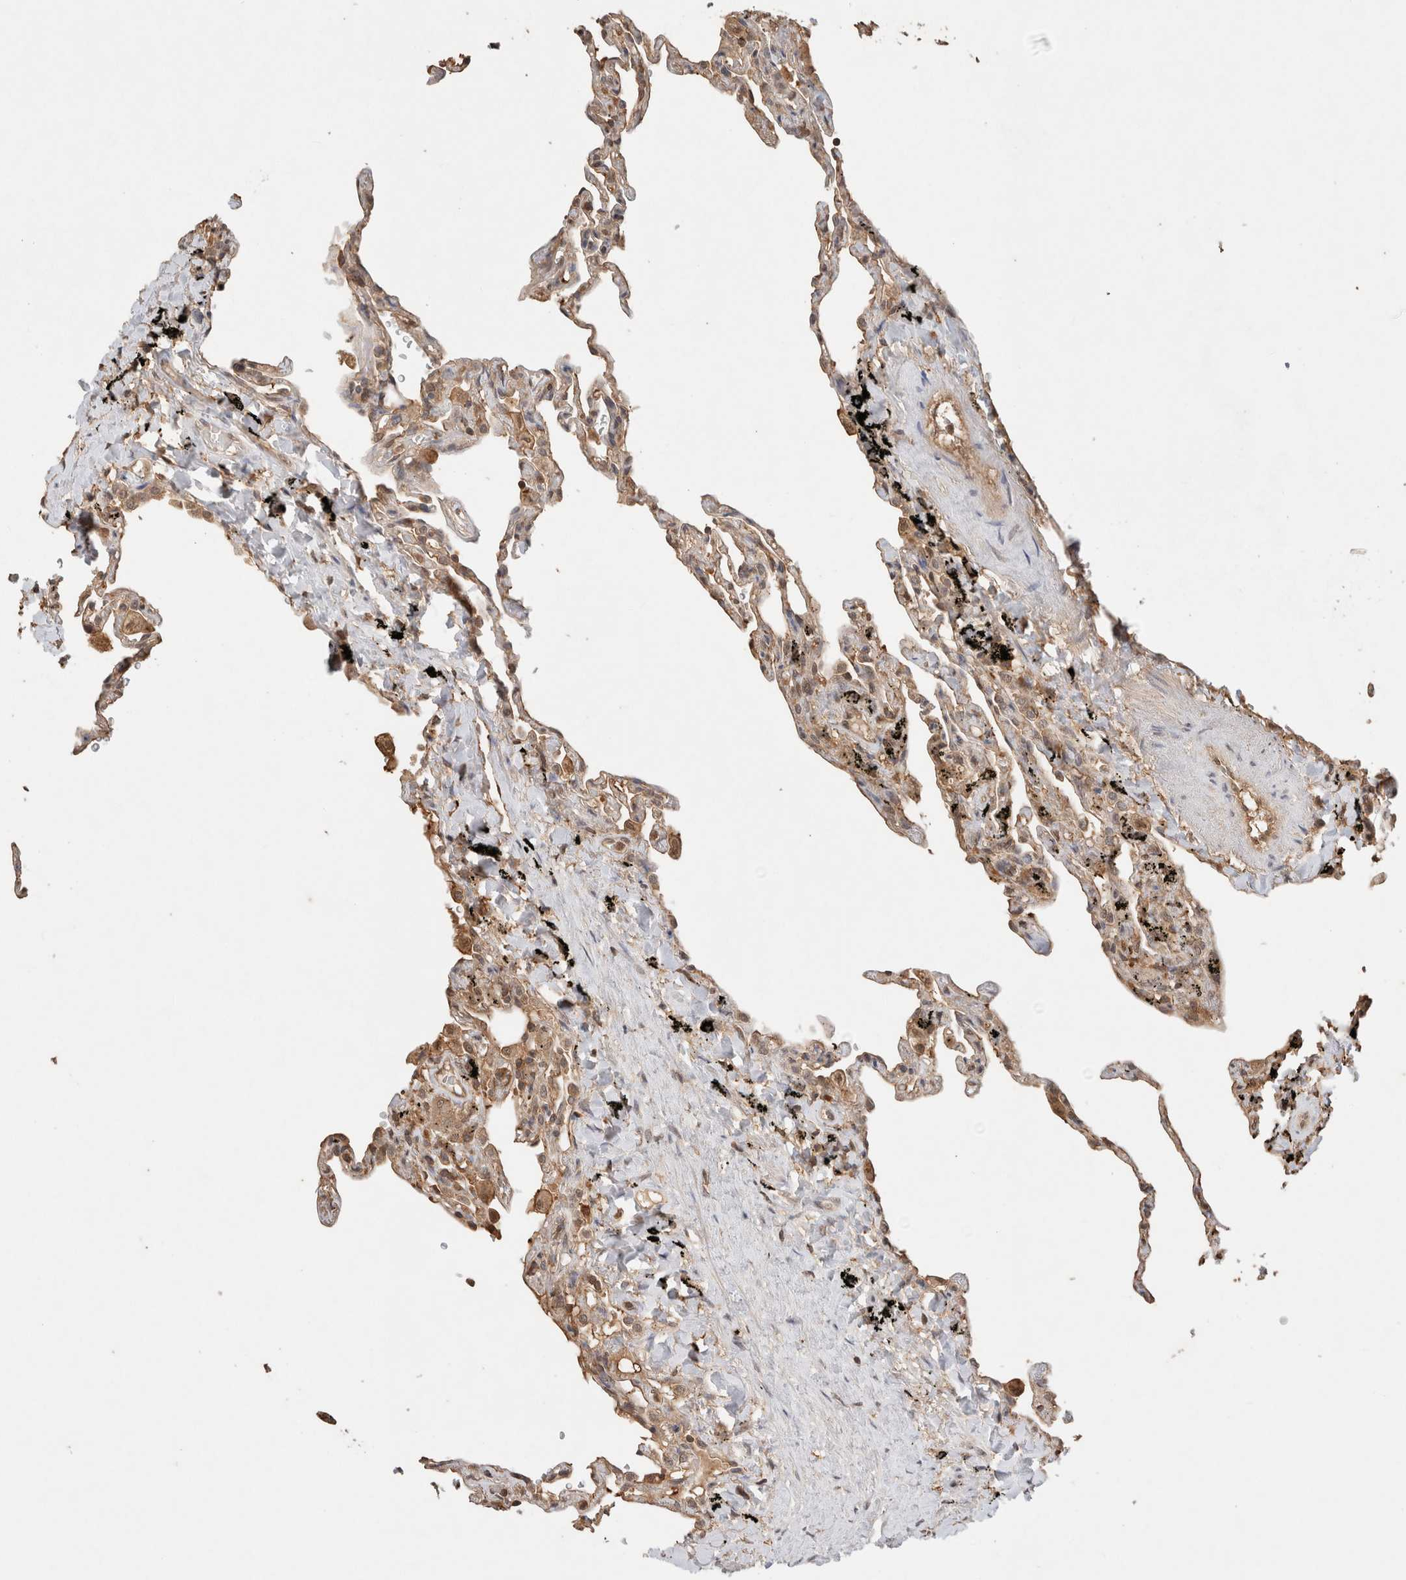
{"staining": {"intensity": "weak", "quantity": "25%-75%", "location": "nuclear"}, "tissue": "lung", "cell_type": "Alveolar cells", "image_type": "normal", "snomed": [{"axis": "morphology", "description": "Normal tissue, NOS"}, {"axis": "topography", "description": "Lung"}], "caption": "Immunohistochemical staining of benign lung shows 25%-75% levels of weak nuclear protein positivity in approximately 25%-75% of alveolar cells. (IHC, brightfield microscopy, high magnification).", "gene": "YWHAH", "patient": {"sex": "male", "age": 59}}